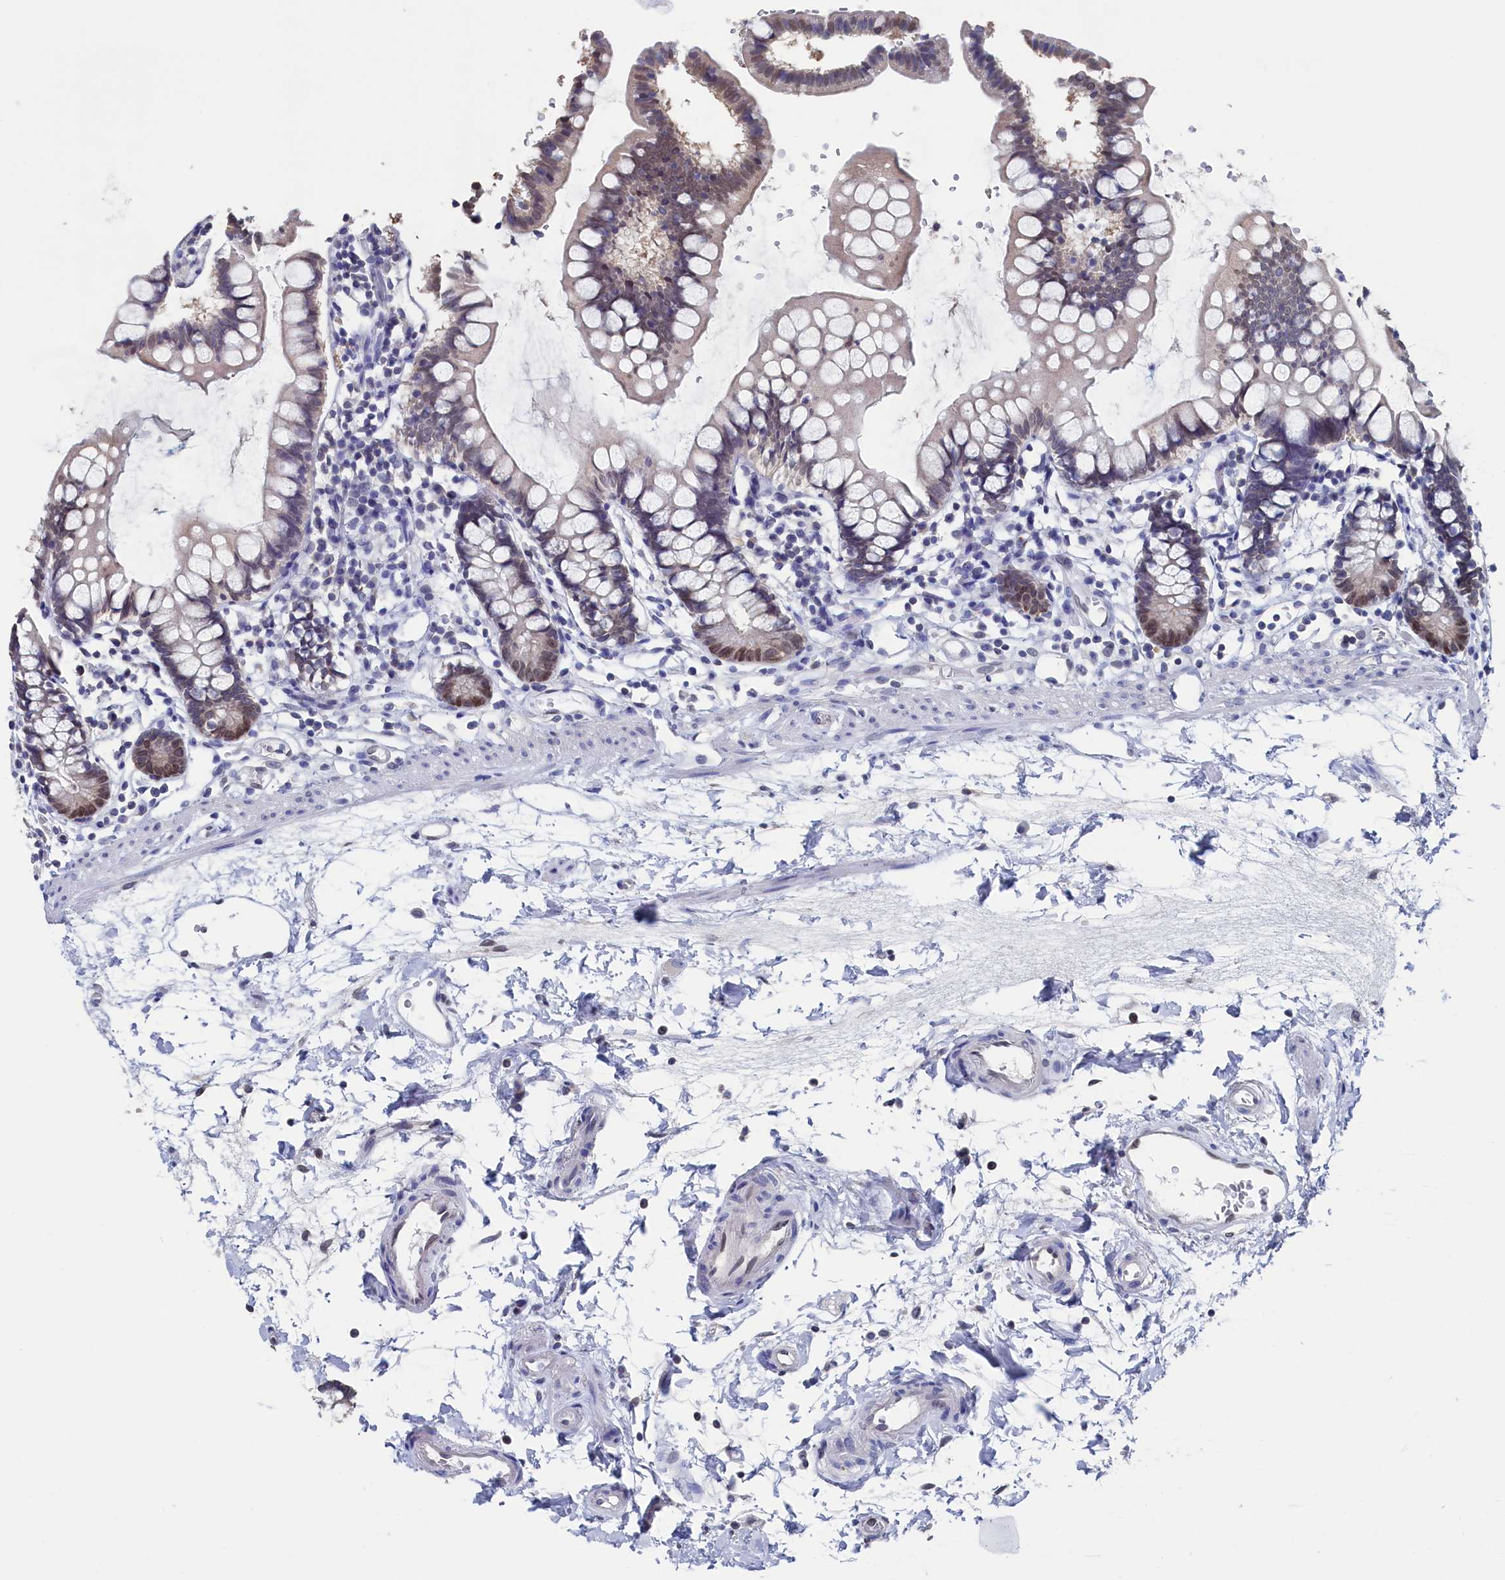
{"staining": {"intensity": "moderate", "quantity": "<25%", "location": "nuclear"}, "tissue": "small intestine", "cell_type": "Glandular cells", "image_type": "normal", "snomed": [{"axis": "morphology", "description": "Normal tissue, NOS"}, {"axis": "topography", "description": "Small intestine"}], "caption": "Glandular cells demonstrate low levels of moderate nuclear expression in approximately <25% of cells in normal small intestine.", "gene": "C11orf54", "patient": {"sex": "female", "age": 84}}